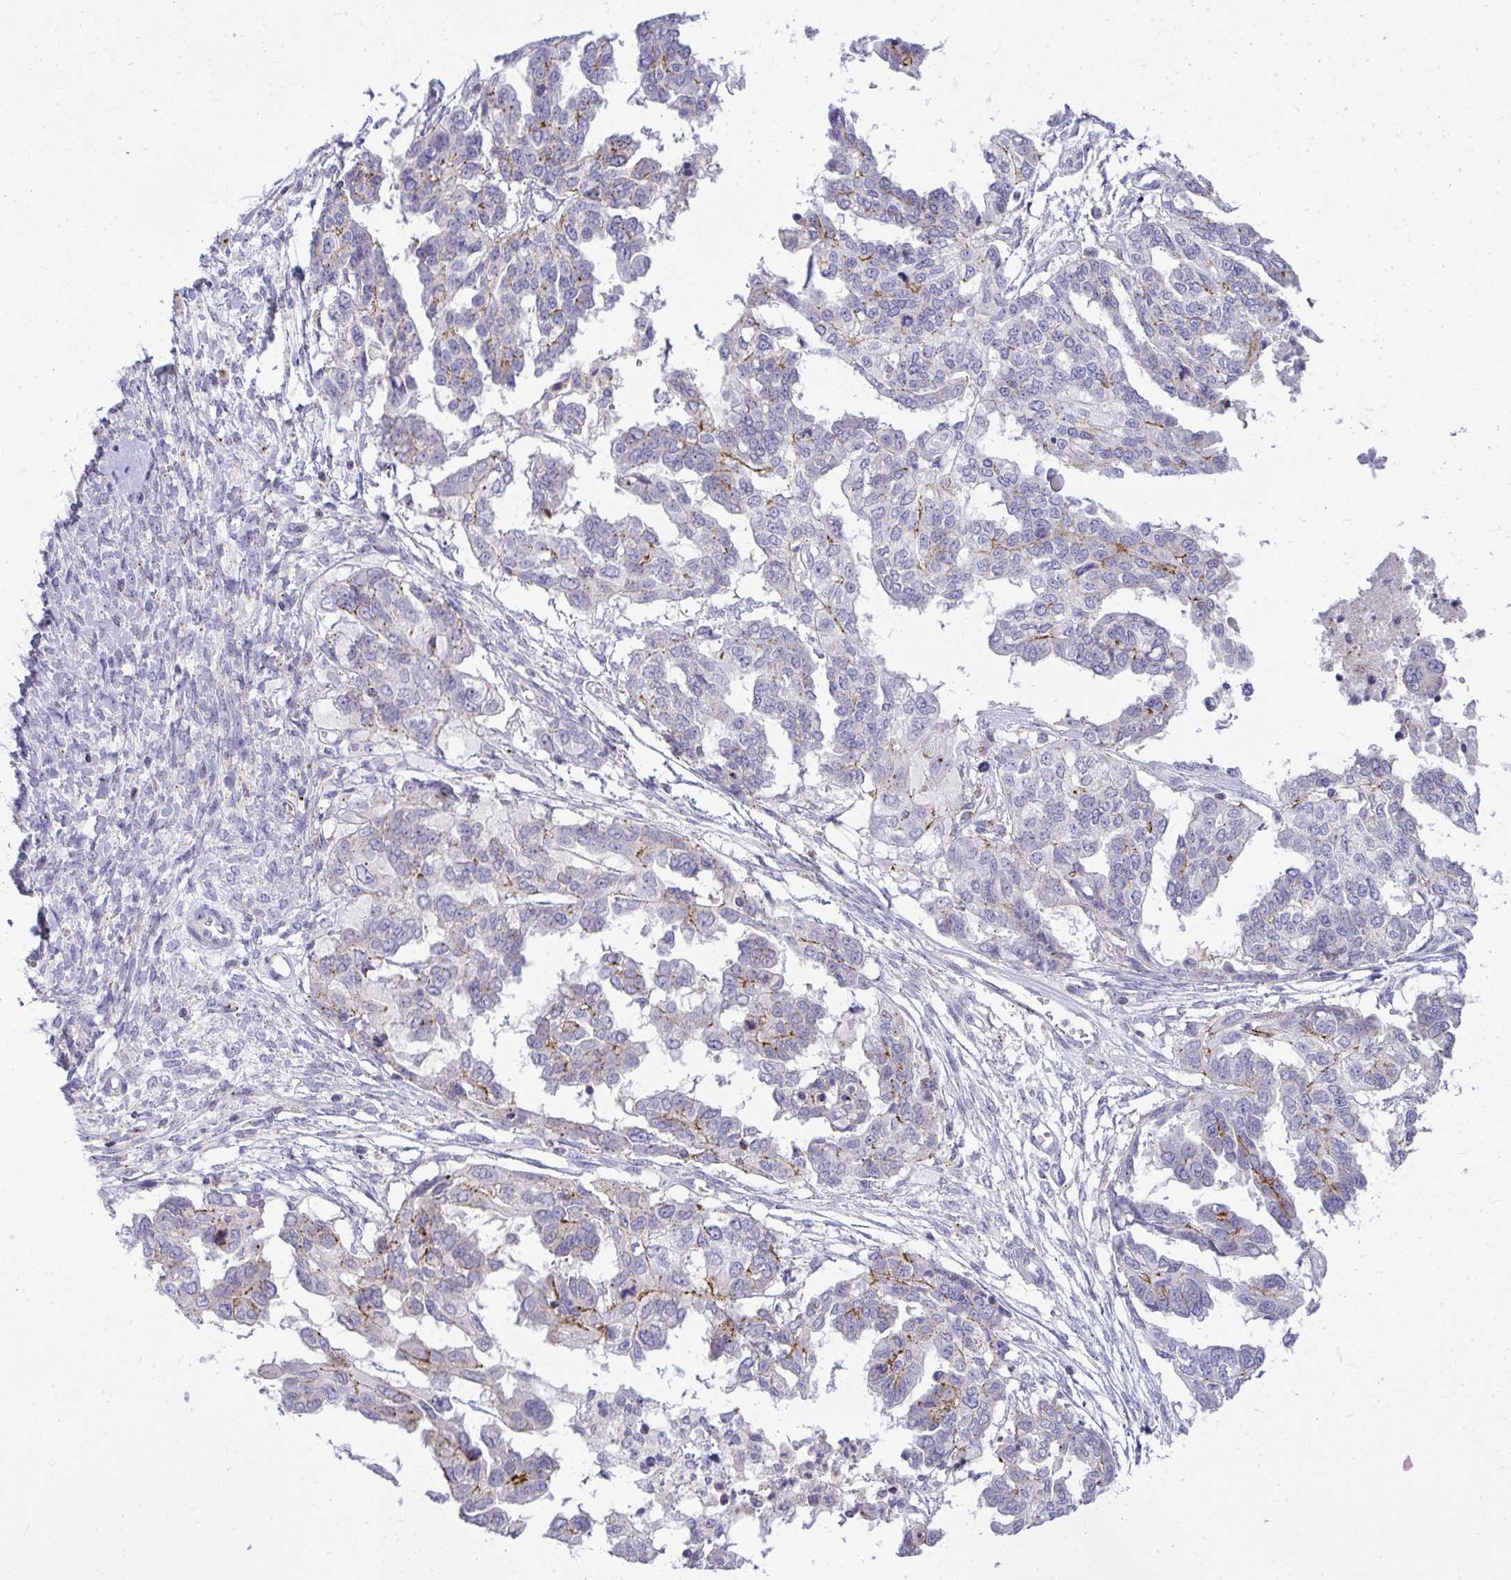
{"staining": {"intensity": "negative", "quantity": "none", "location": "none"}, "tissue": "ovarian cancer", "cell_type": "Tumor cells", "image_type": "cancer", "snomed": [{"axis": "morphology", "description": "Cystadenocarcinoma, serous, NOS"}, {"axis": "topography", "description": "Ovary"}], "caption": "Immunohistochemistry histopathology image of human ovarian serous cystadenocarcinoma stained for a protein (brown), which displays no staining in tumor cells. (DAB (3,3'-diaminobenzidine) IHC visualized using brightfield microscopy, high magnification).", "gene": "VPS4B", "patient": {"sex": "female", "age": 53}}